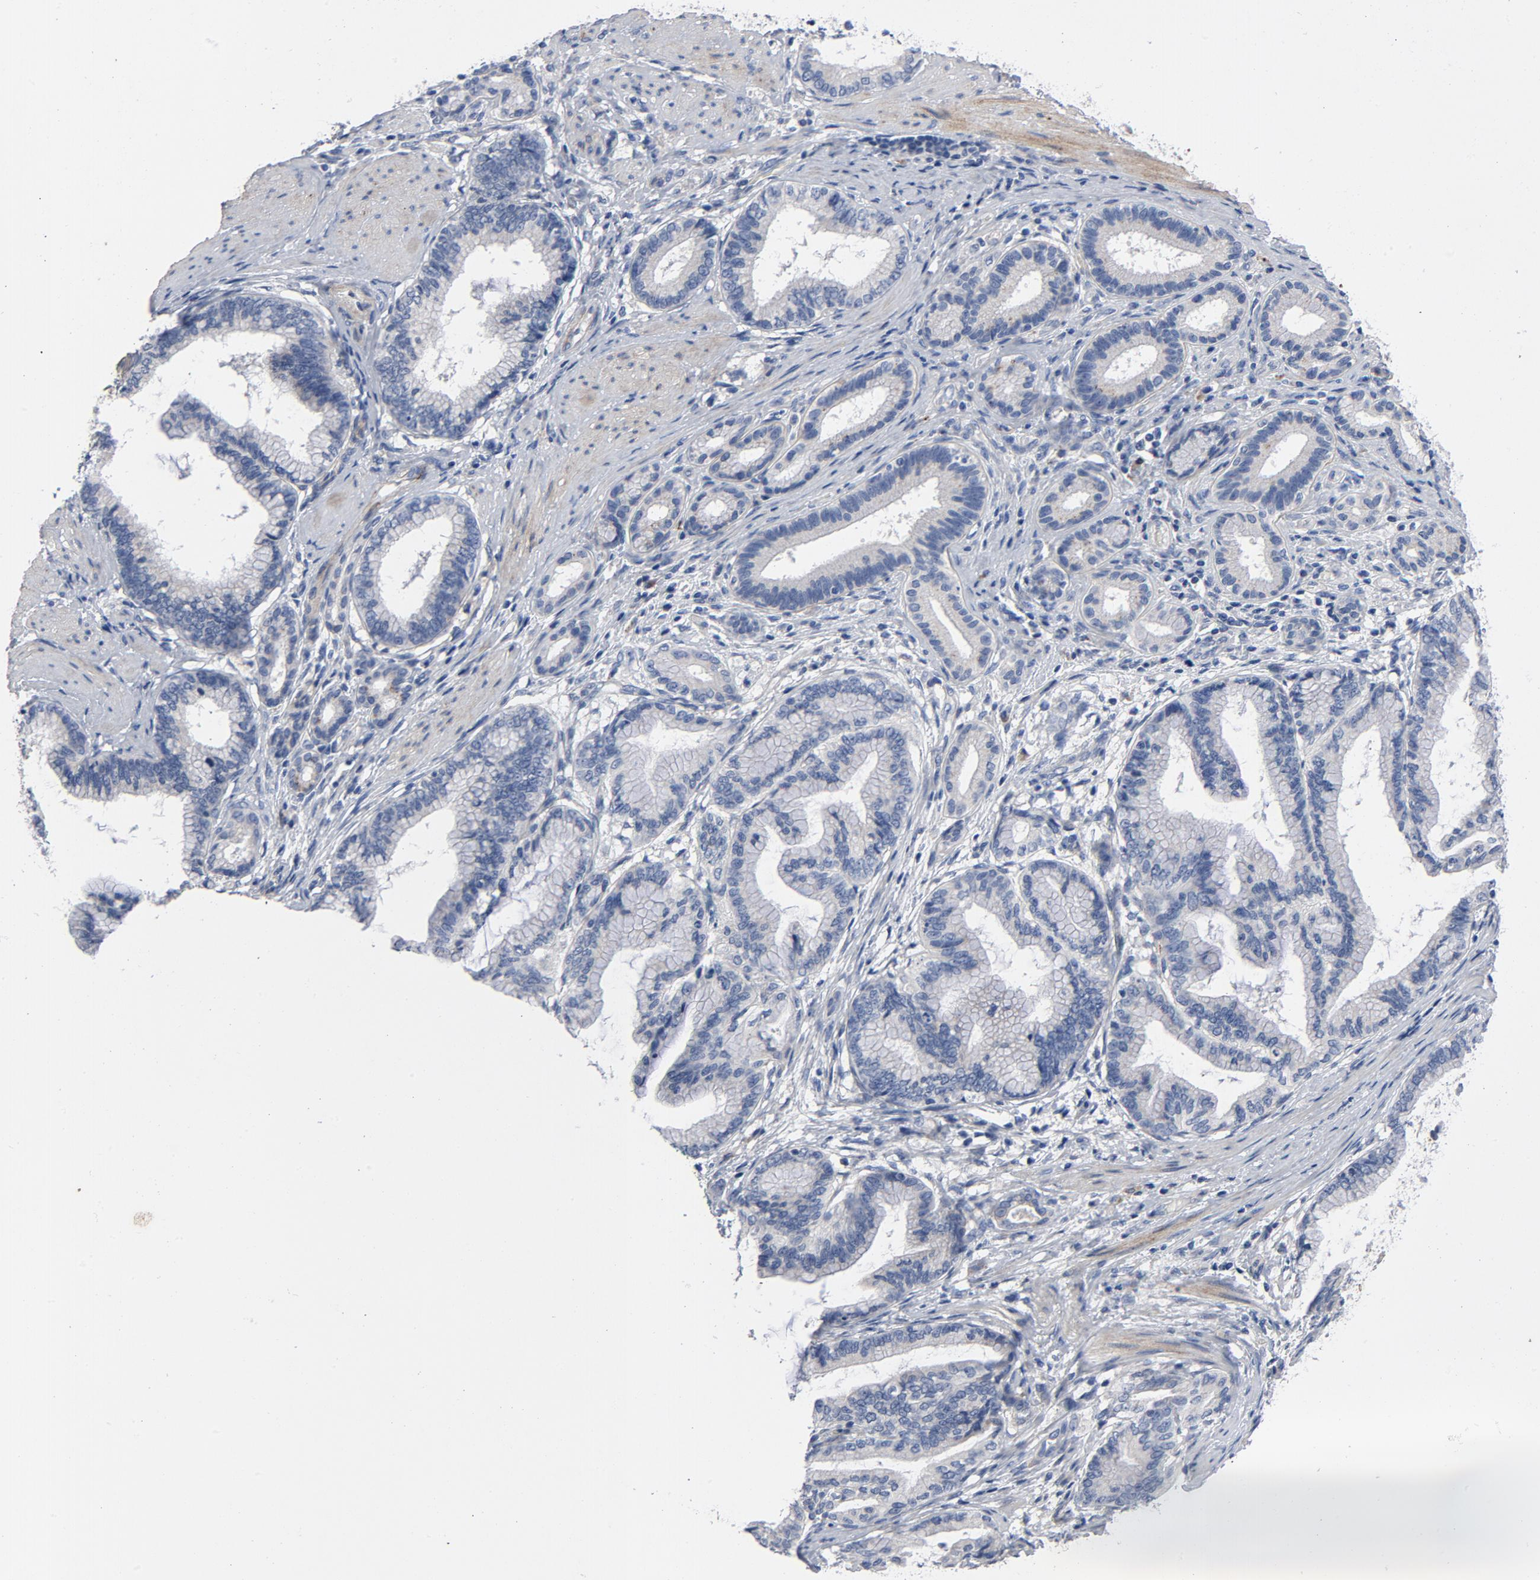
{"staining": {"intensity": "negative", "quantity": "none", "location": "none"}, "tissue": "pancreatic cancer", "cell_type": "Tumor cells", "image_type": "cancer", "snomed": [{"axis": "morphology", "description": "Adenocarcinoma, NOS"}, {"axis": "topography", "description": "Pancreas"}], "caption": "Pancreatic cancer was stained to show a protein in brown. There is no significant staining in tumor cells.", "gene": "LAMC1", "patient": {"sex": "female", "age": 64}}